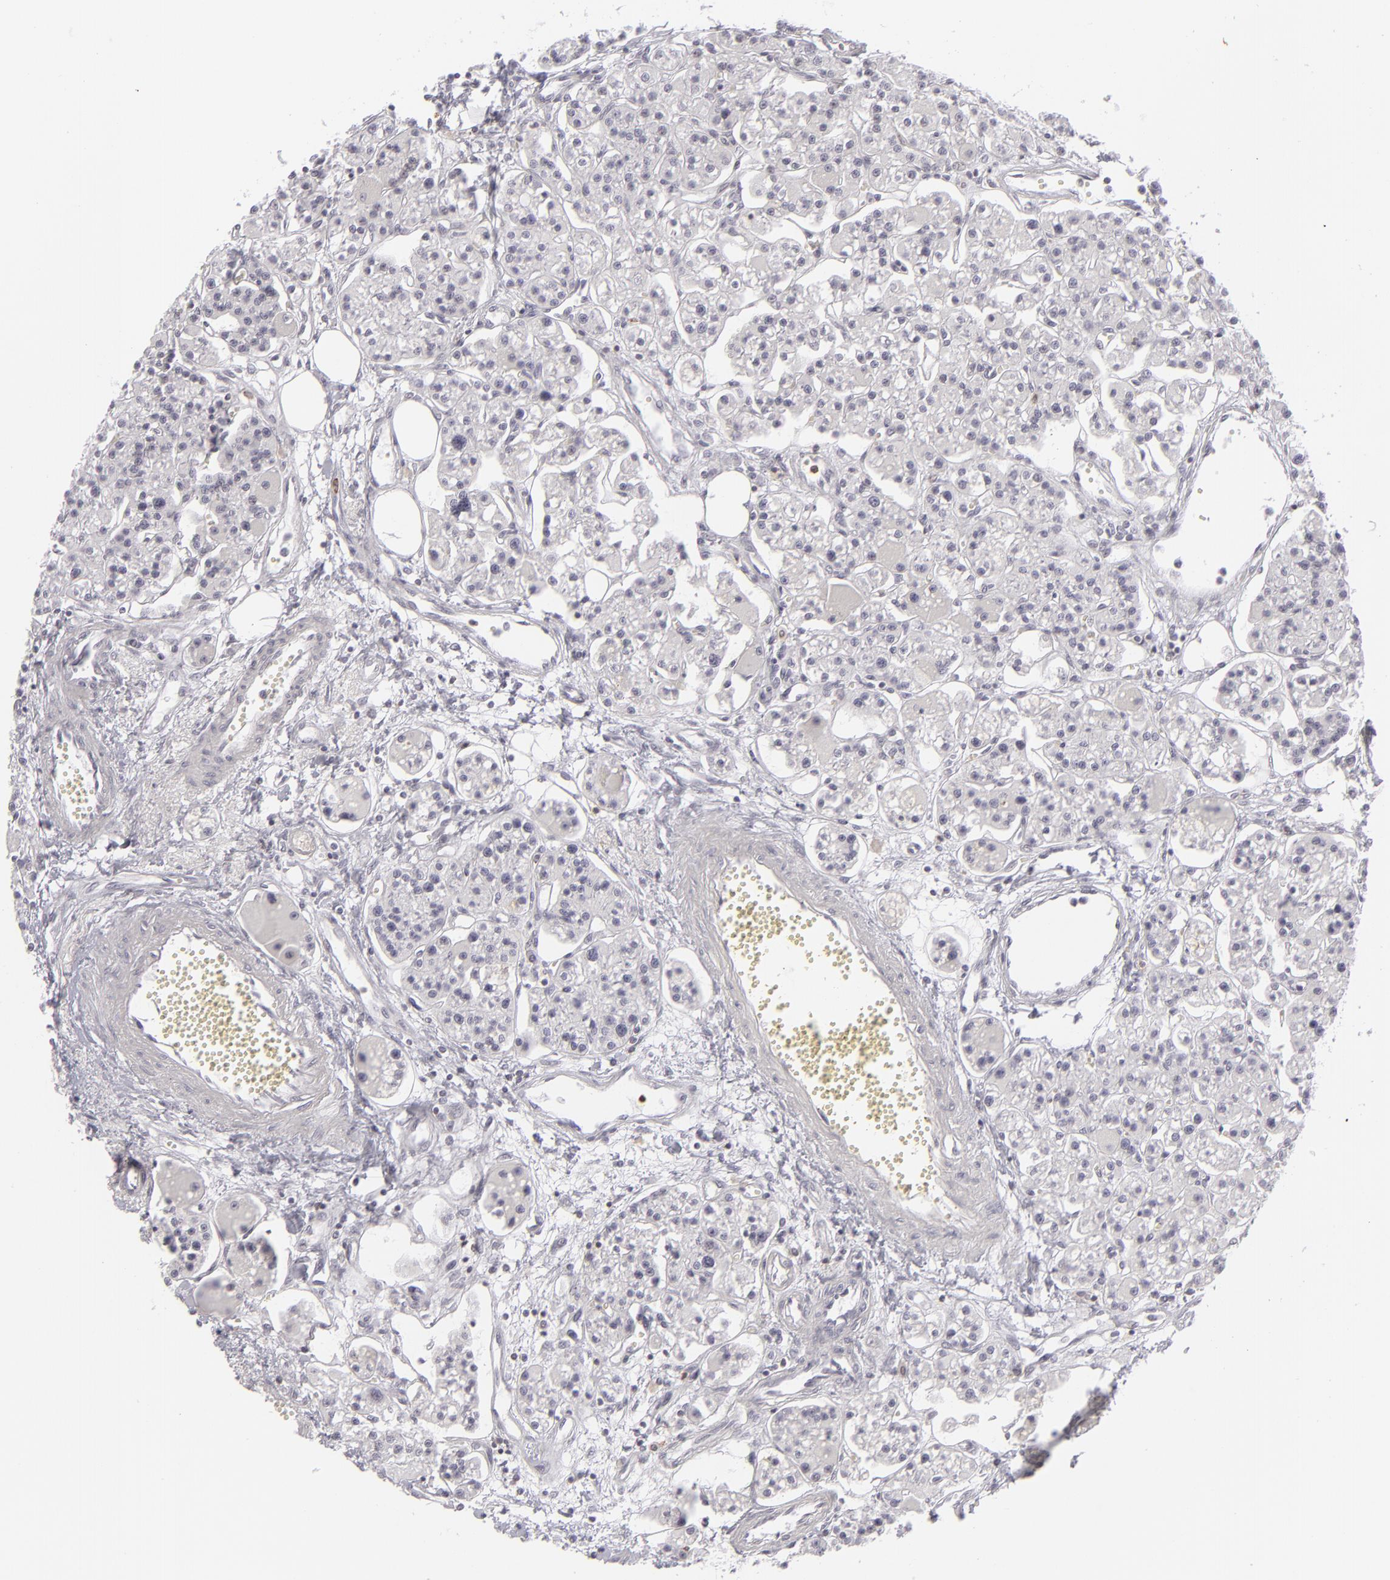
{"staining": {"intensity": "negative", "quantity": "none", "location": "none"}, "tissue": "parathyroid gland", "cell_type": "Glandular cells", "image_type": "normal", "snomed": [{"axis": "morphology", "description": "Normal tissue, NOS"}, {"axis": "topography", "description": "Parathyroid gland"}], "caption": "An immunohistochemistry micrograph of normal parathyroid gland is shown. There is no staining in glandular cells of parathyroid gland. Brightfield microscopy of IHC stained with DAB (3,3'-diaminobenzidine) (brown) and hematoxylin (blue), captured at high magnification.", "gene": "CD7", "patient": {"sex": "female", "age": 58}}